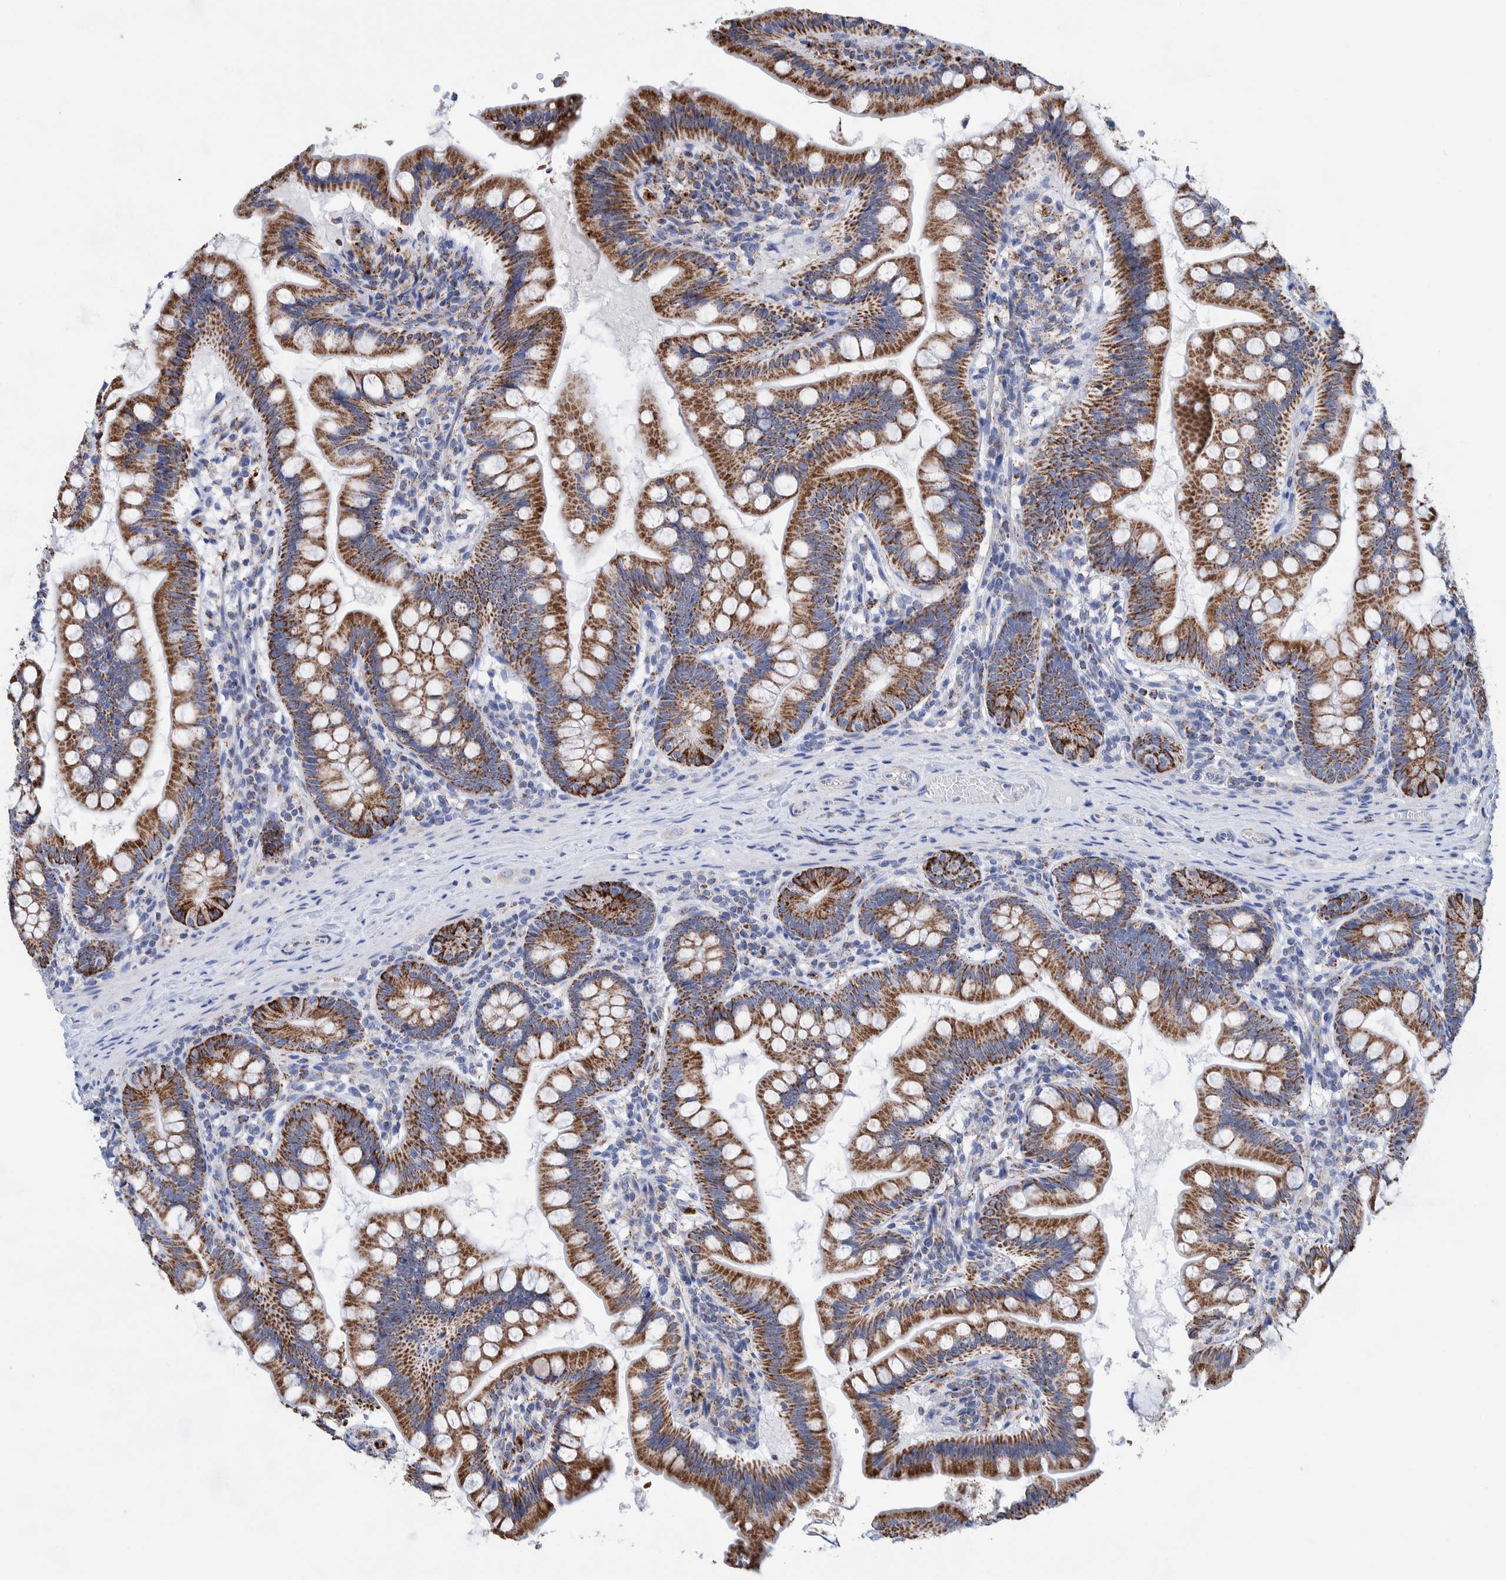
{"staining": {"intensity": "strong", "quantity": ">75%", "location": "cytoplasmic/membranous"}, "tissue": "small intestine", "cell_type": "Glandular cells", "image_type": "normal", "snomed": [{"axis": "morphology", "description": "Normal tissue, NOS"}, {"axis": "topography", "description": "Small intestine"}], "caption": "This image displays immunohistochemistry (IHC) staining of unremarkable small intestine, with high strong cytoplasmic/membranous staining in about >75% of glandular cells.", "gene": "DECR1", "patient": {"sex": "male", "age": 7}}